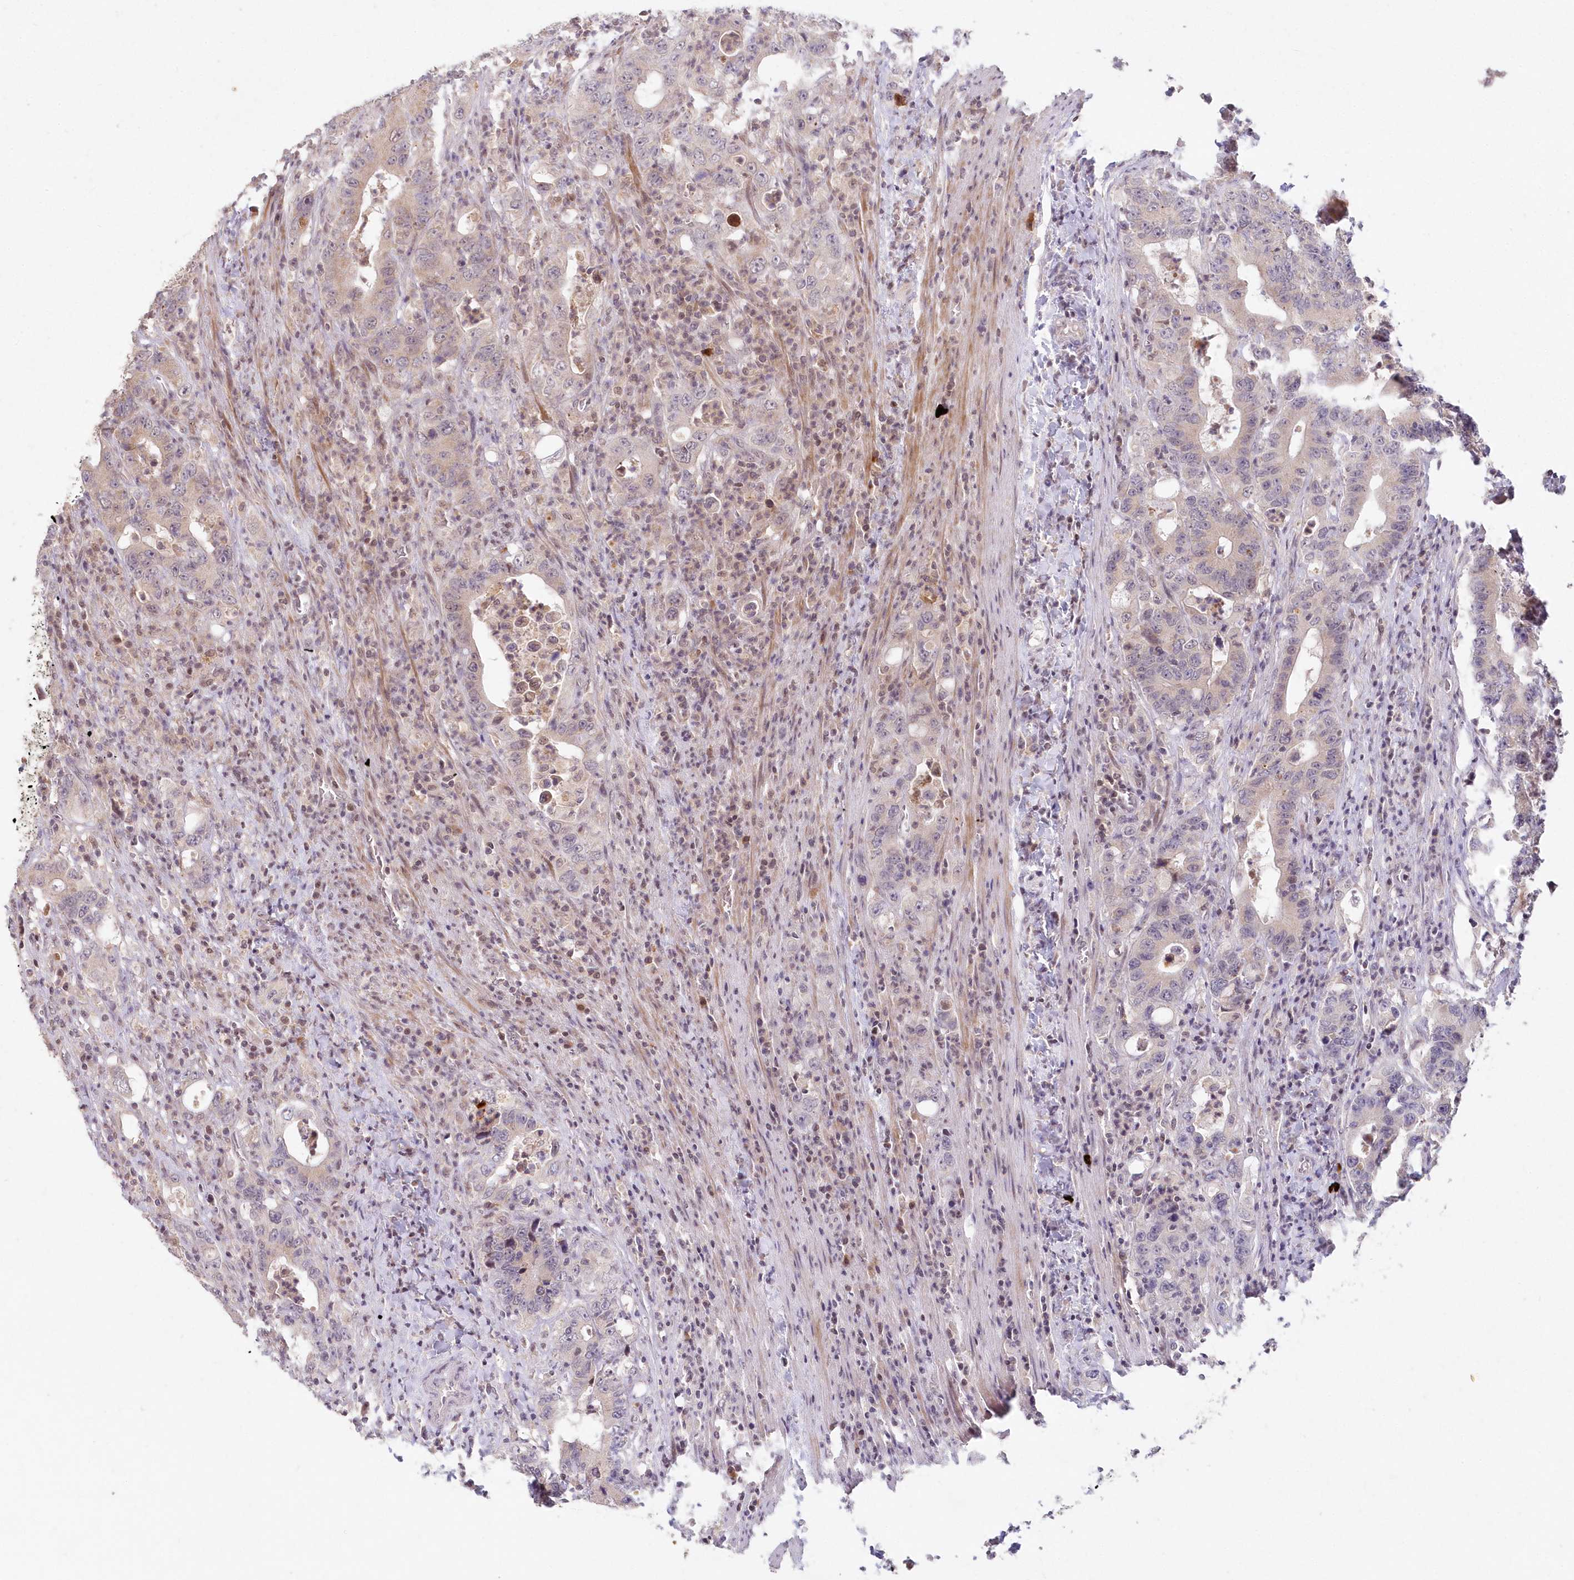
{"staining": {"intensity": "weak", "quantity": "<25%", "location": "cytoplasmic/membranous"}, "tissue": "colorectal cancer", "cell_type": "Tumor cells", "image_type": "cancer", "snomed": [{"axis": "morphology", "description": "Adenocarcinoma, NOS"}, {"axis": "topography", "description": "Colon"}], "caption": "Immunohistochemical staining of human colorectal cancer reveals no significant positivity in tumor cells.", "gene": "ASCC1", "patient": {"sex": "female", "age": 75}}